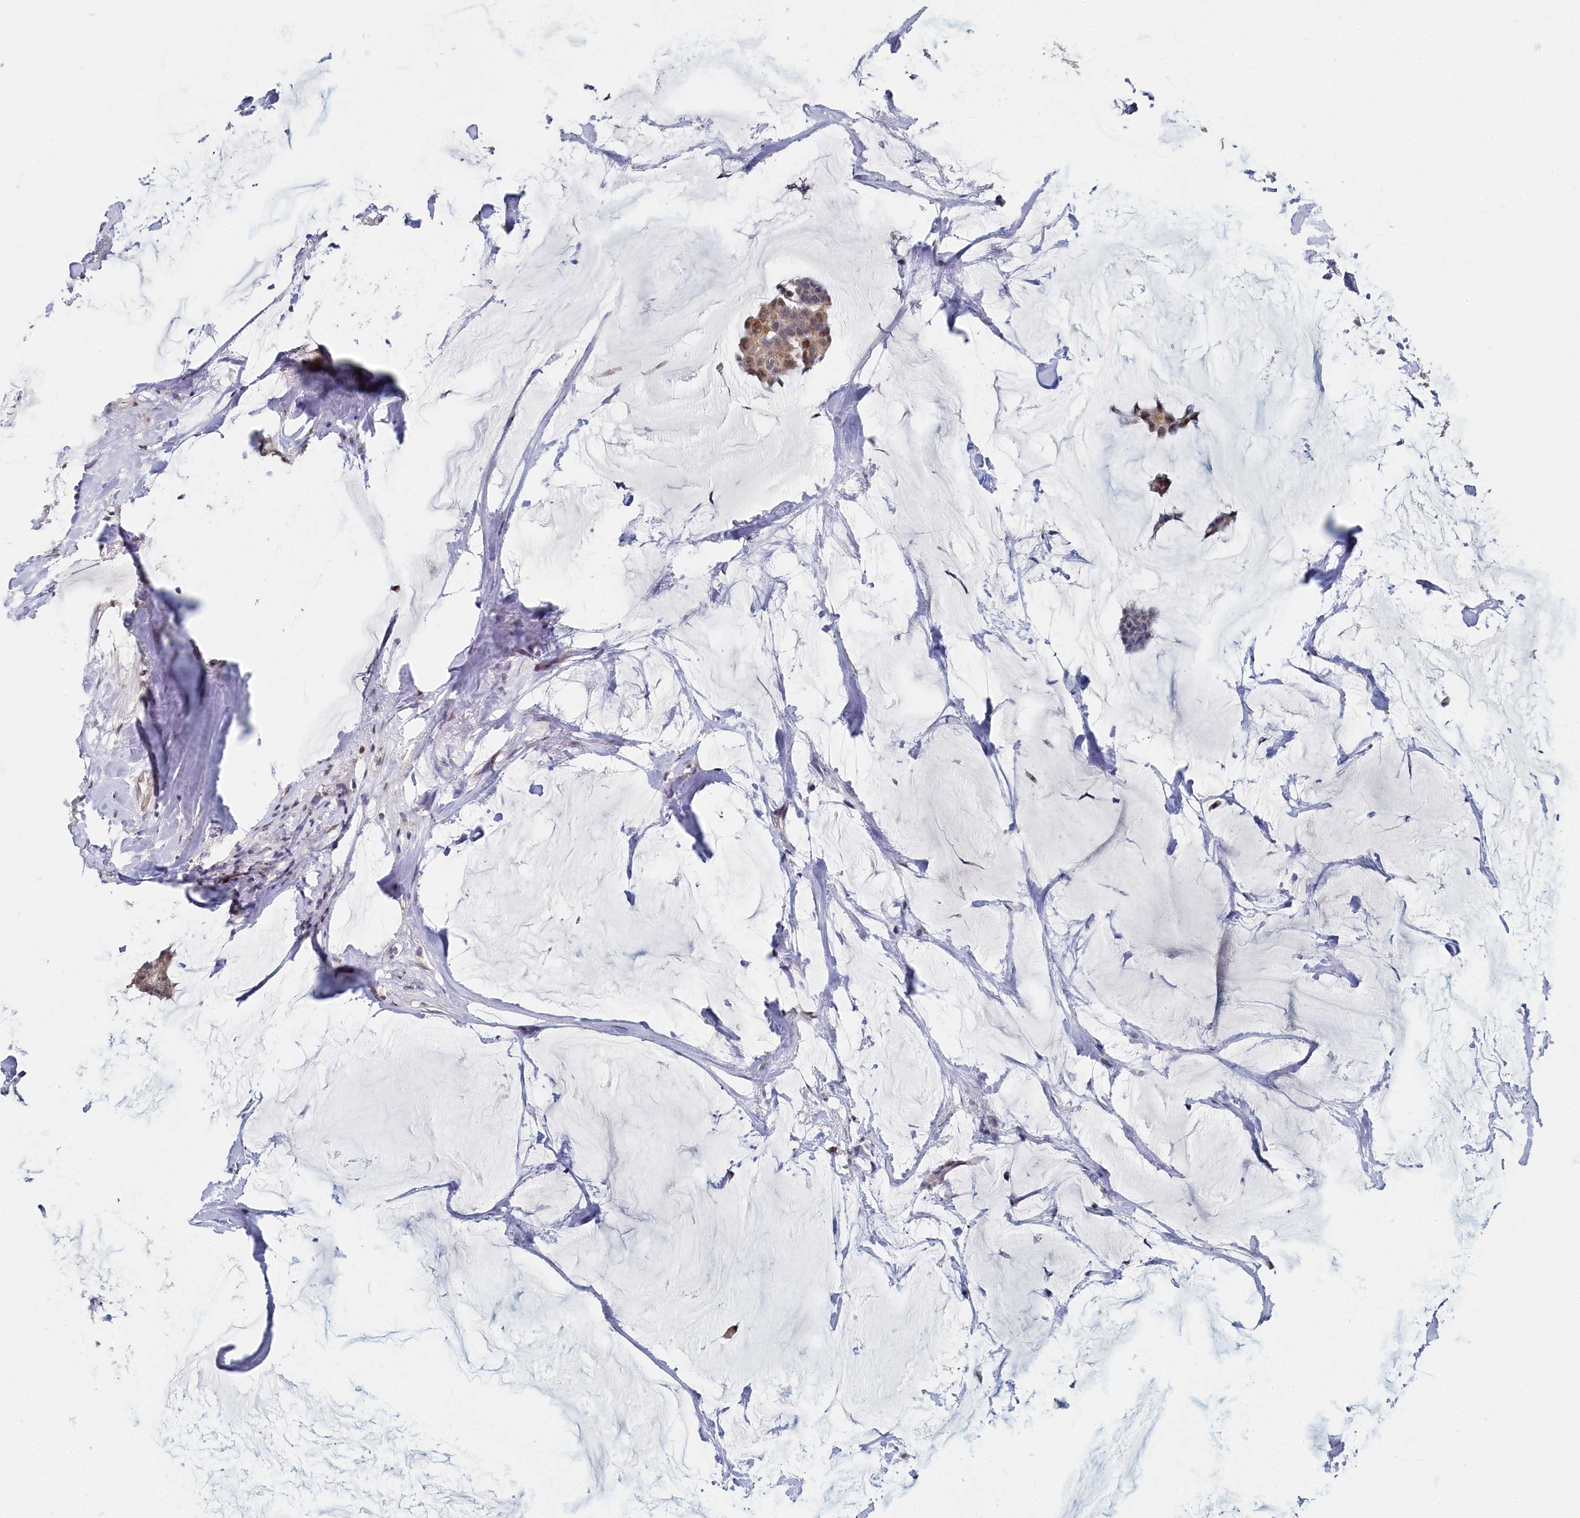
{"staining": {"intensity": "moderate", "quantity": ">75%", "location": "cytoplasmic/membranous,nuclear"}, "tissue": "breast cancer", "cell_type": "Tumor cells", "image_type": "cancer", "snomed": [{"axis": "morphology", "description": "Duct carcinoma"}, {"axis": "topography", "description": "Breast"}], "caption": "A high-resolution histopathology image shows IHC staining of infiltrating ductal carcinoma (breast), which shows moderate cytoplasmic/membranous and nuclear staining in approximately >75% of tumor cells.", "gene": "BUB3", "patient": {"sex": "female", "age": 93}}